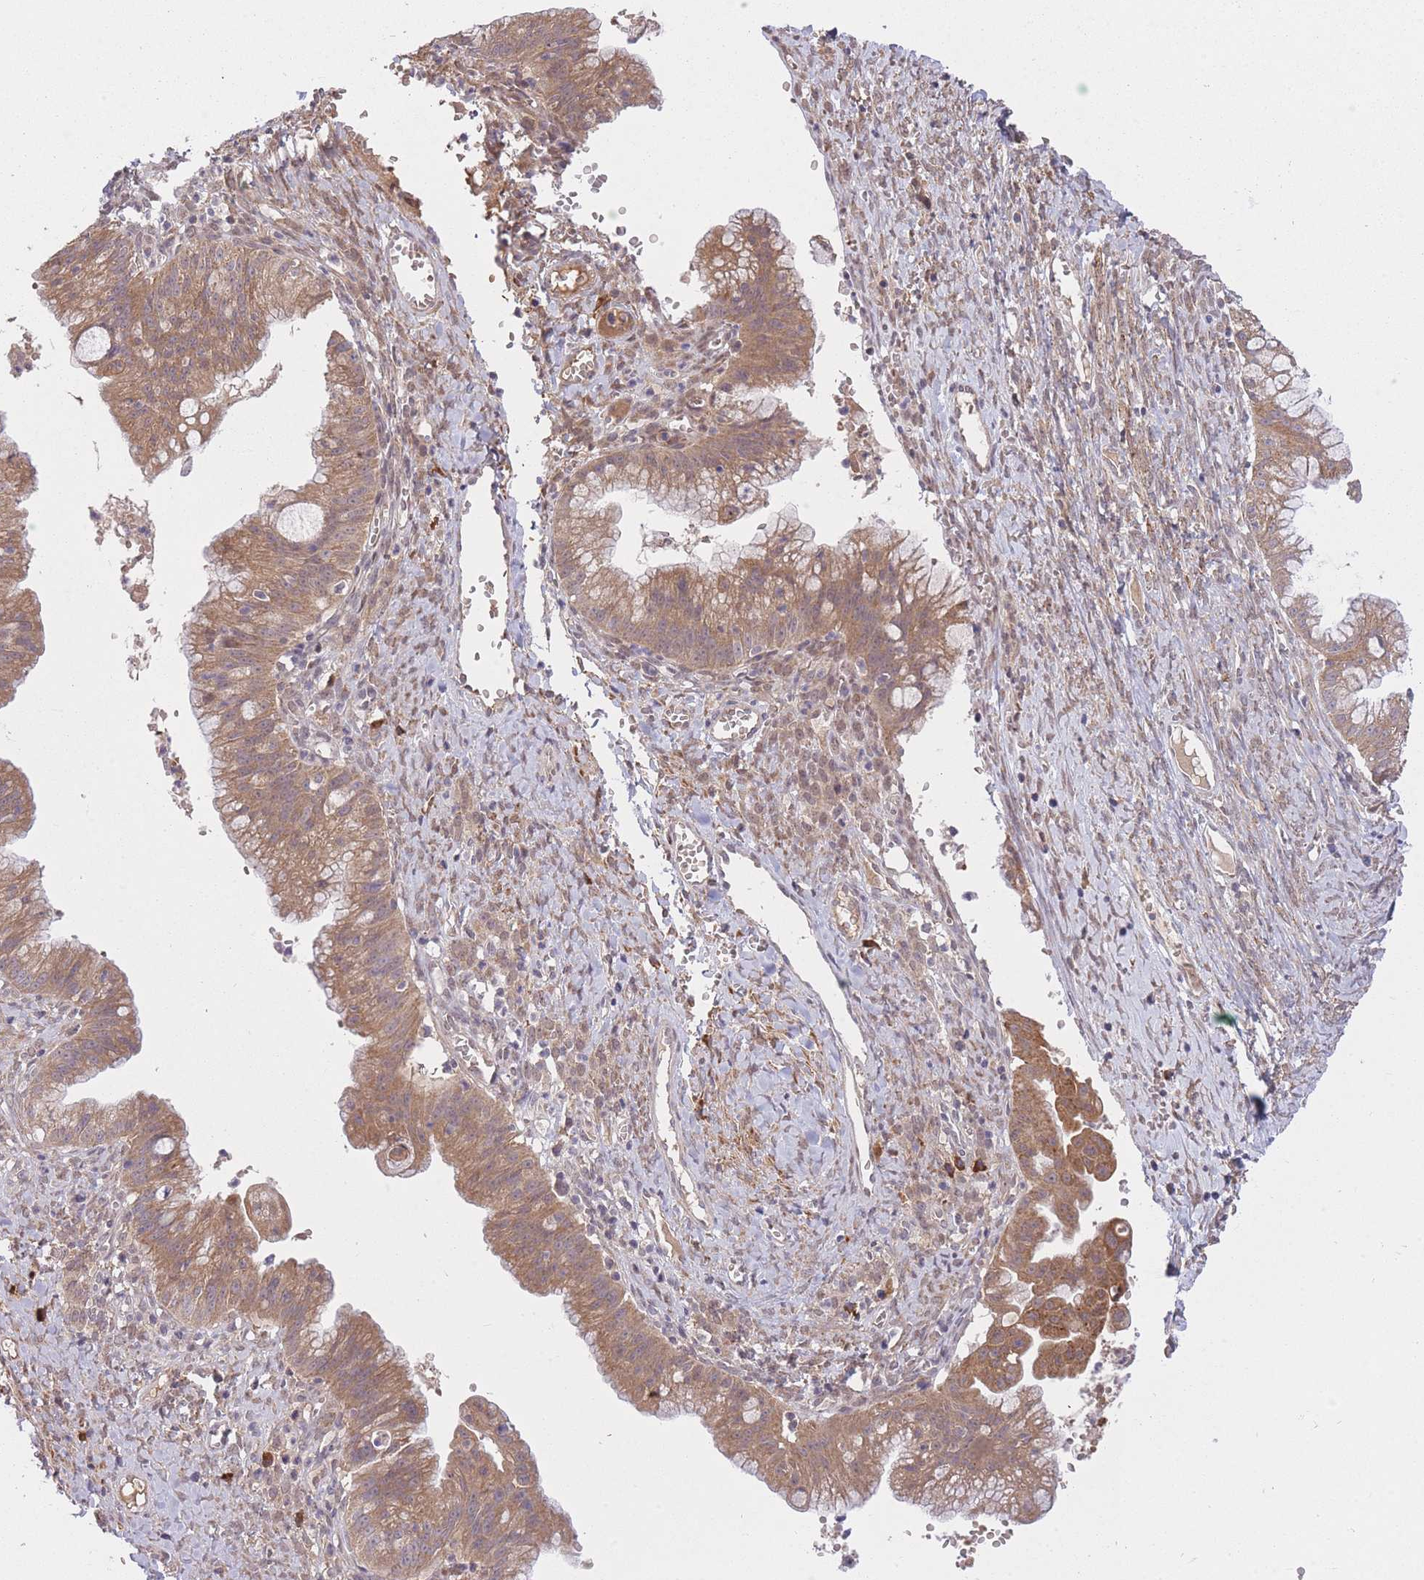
{"staining": {"intensity": "moderate", "quantity": ">75%", "location": "cytoplasmic/membranous"}, "tissue": "ovarian cancer", "cell_type": "Tumor cells", "image_type": "cancer", "snomed": [{"axis": "morphology", "description": "Cystadenocarcinoma, mucinous, NOS"}, {"axis": "topography", "description": "Ovary"}], "caption": "Immunohistochemical staining of ovarian cancer reveals medium levels of moderate cytoplasmic/membranous positivity in approximately >75% of tumor cells.", "gene": "POLR3F", "patient": {"sex": "female", "age": 70}}